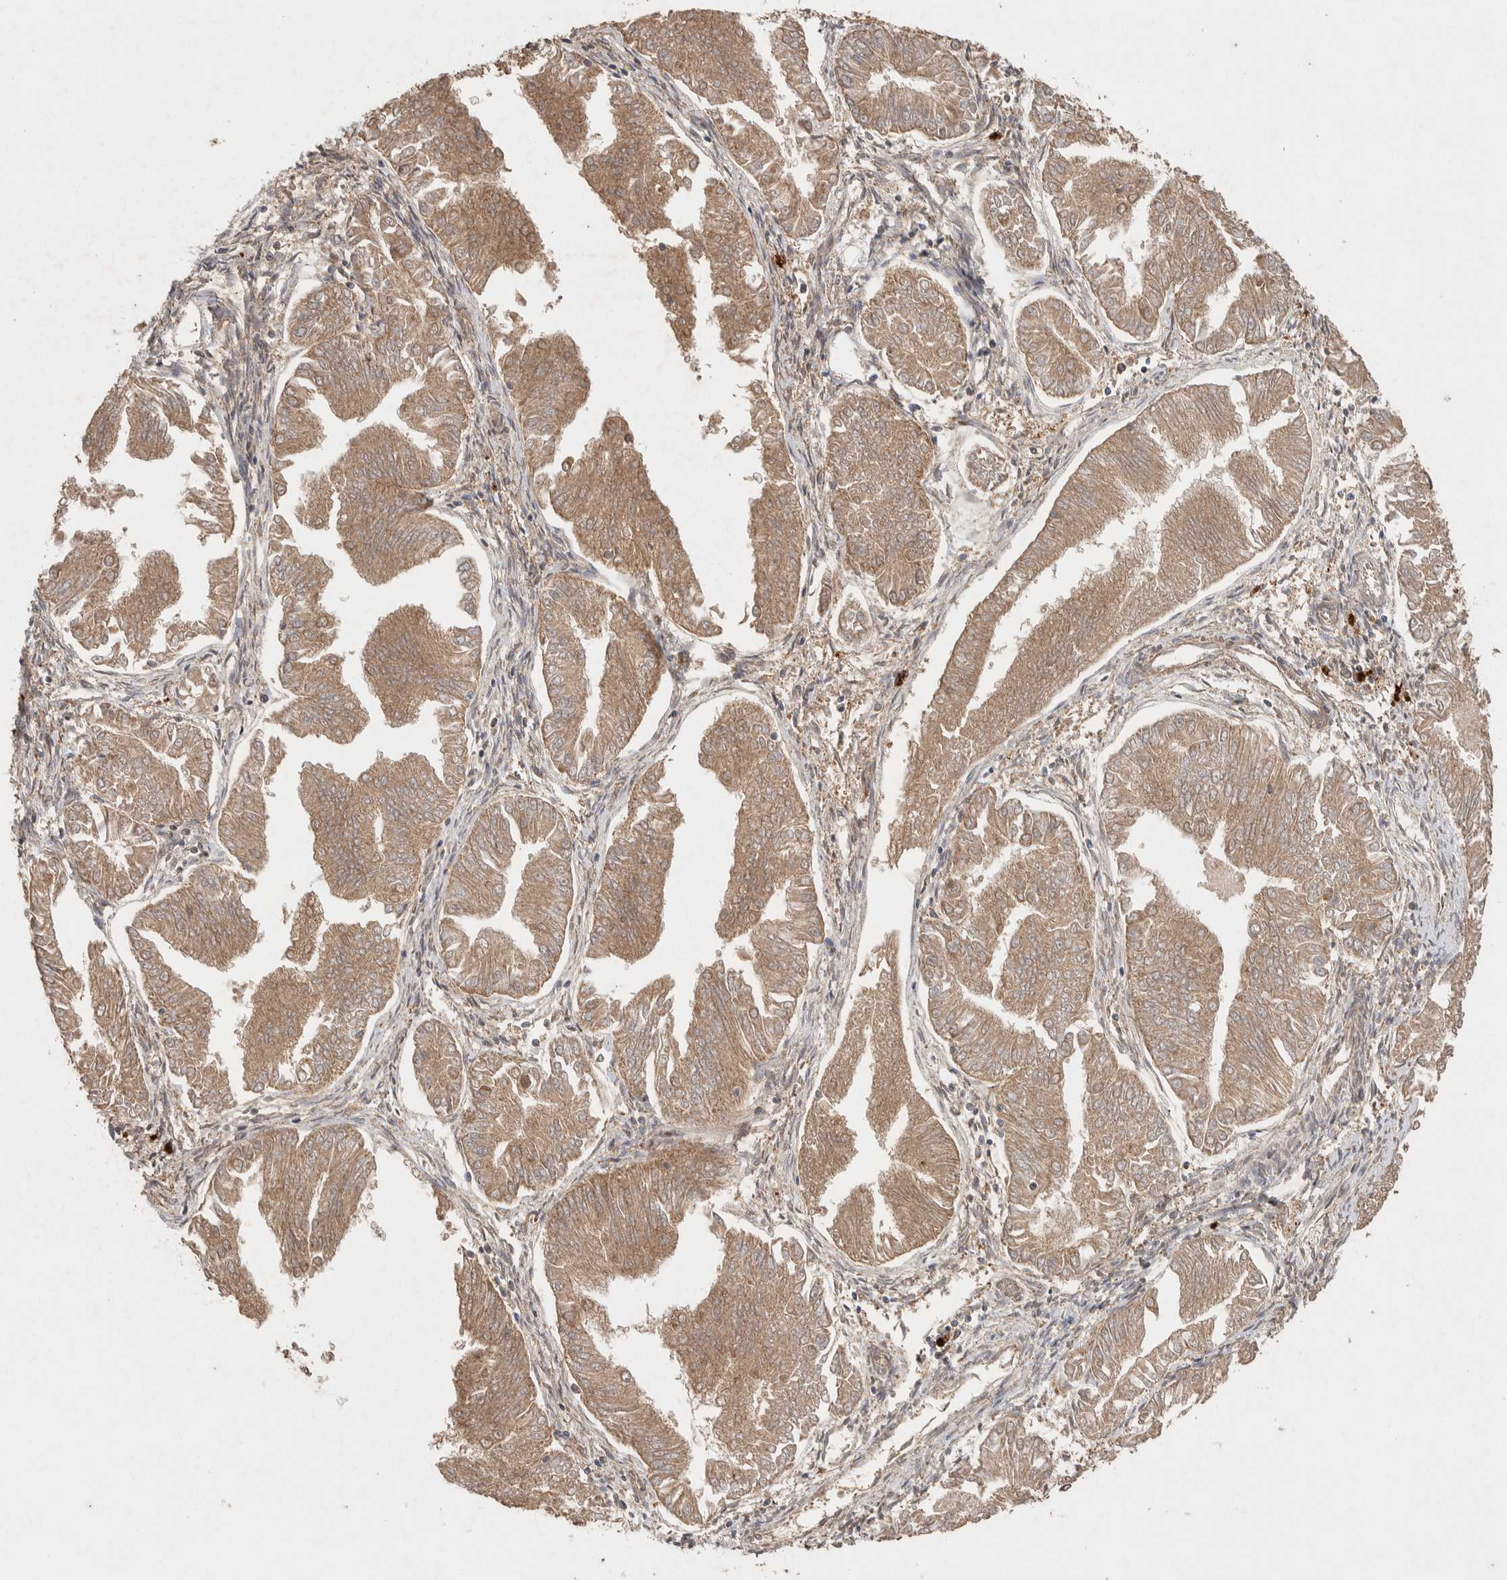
{"staining": {"intensity": "moderate", "quantity": ">75%", "location": "cytoplasmic/membranous"}, "tissue": "endometrial cancer", "cell_type": "Tumor cells", "image_type": "cancer", "snomed": [{"axis": "morphology", "description": "Adenocarcinoma, NOS"}, {"axis": "topography", "description": "Endometrium"}], "caption": "An IHC image of neoplastic tissue is shown. Protein staining in brown highlights moderate cytoplasmic/membranous positivity in adenocarcinoma (endometrial) within tumor cells. (brown staining indicates protein expression, while blue staining denotes nuclei).", "gene": "KCNJ5", "patient": {"sex": "female", "age": 53}}